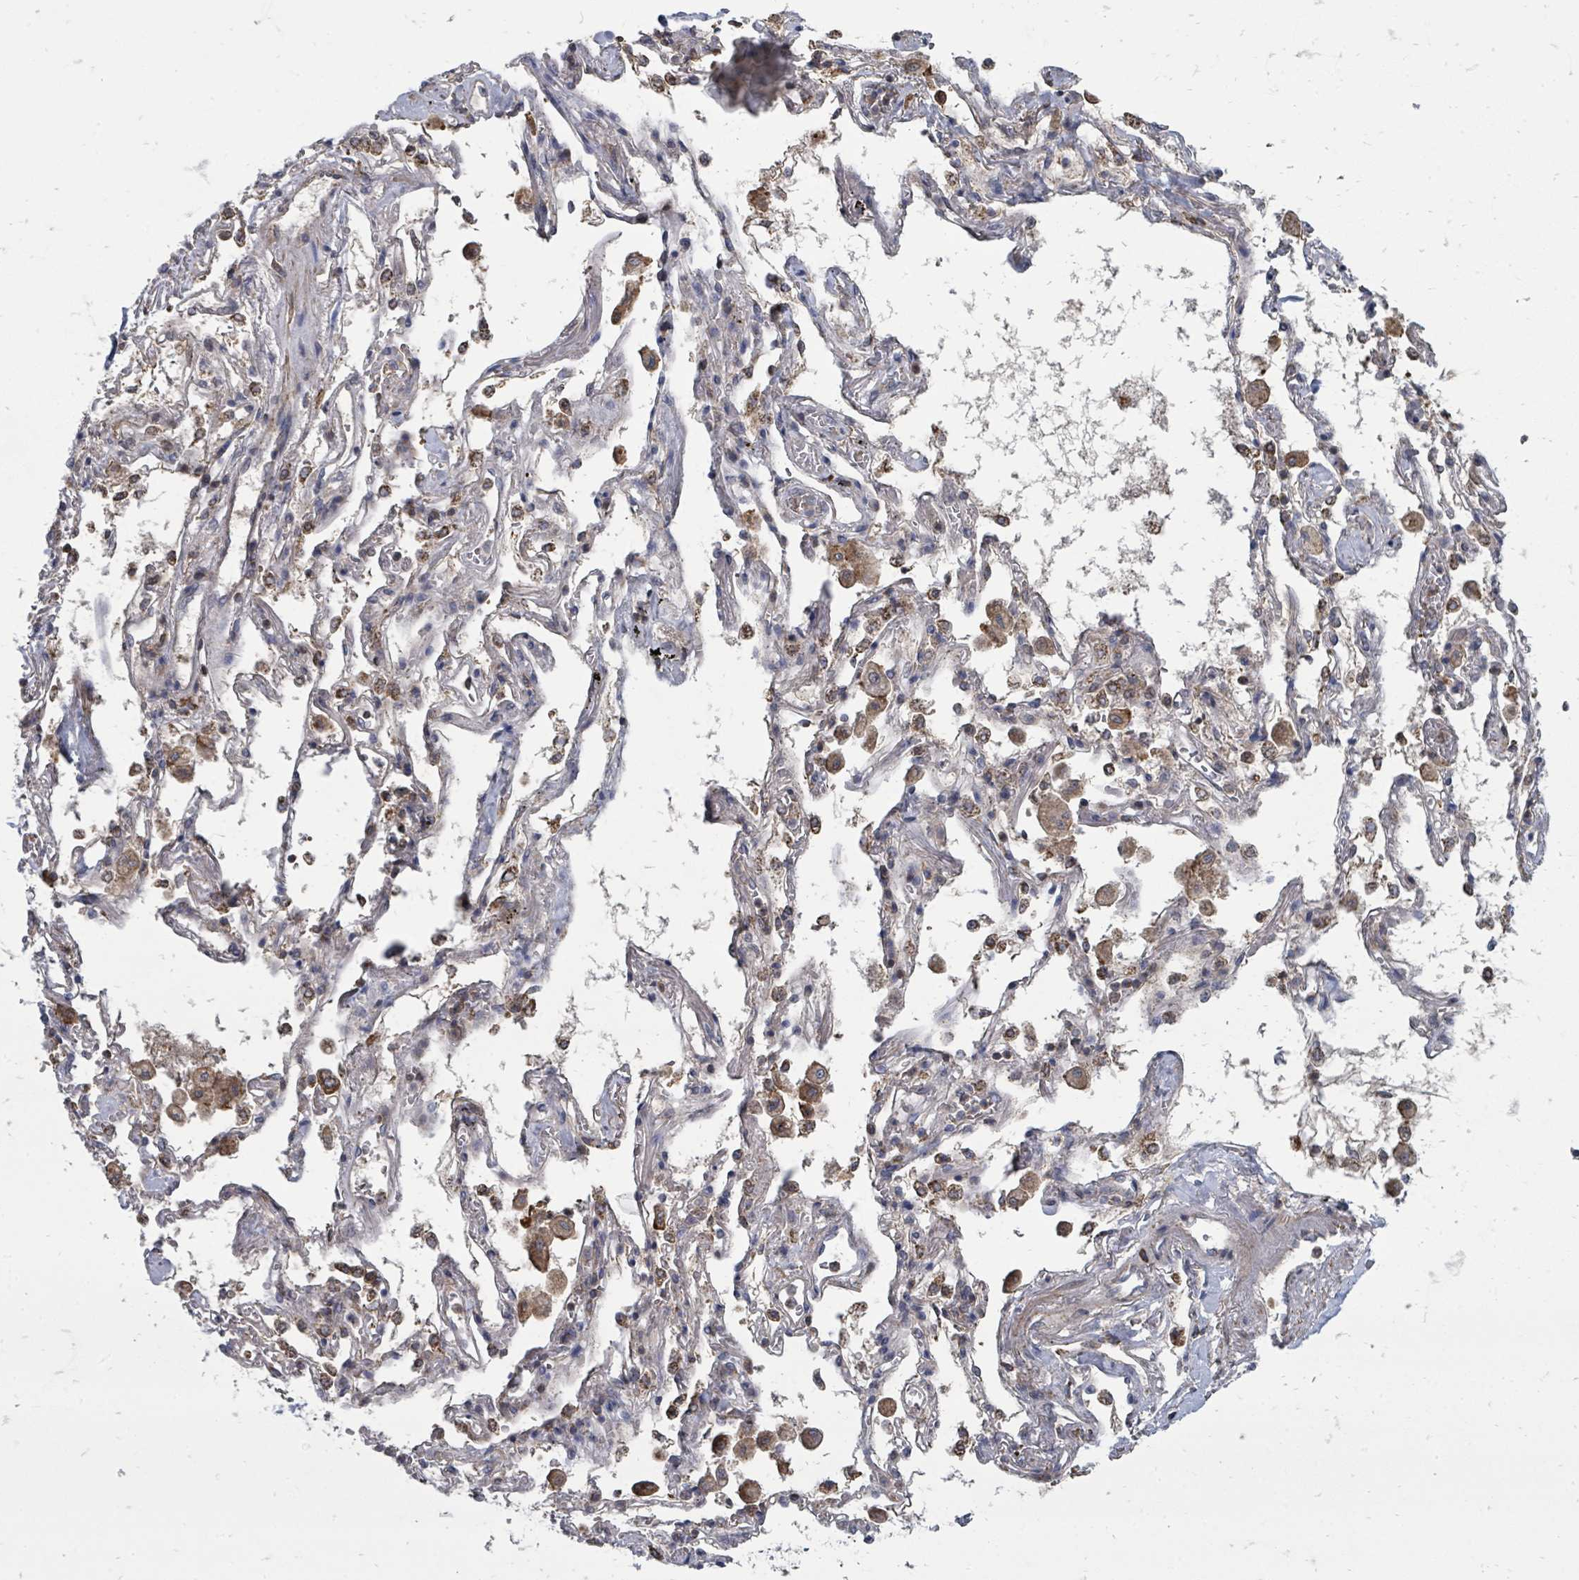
{"staining": {"intensity": "negative", "quantity": "none", "location": "none"}, "tissue": "adipose tissue", "cell_type": "Adipocytes", "image_type": "normal", "snomed": [{"axis": "morphology", "description": "Normal tissue, NOS"}, {"axis": "topography", "description": "Cartilage tissue"}], "caption": "This is an IHC image of normal adipose tissue. There is no expression in adipocytes.", "gene": "MAGOHB", "patient": {"sex": "male", "age": 73}}